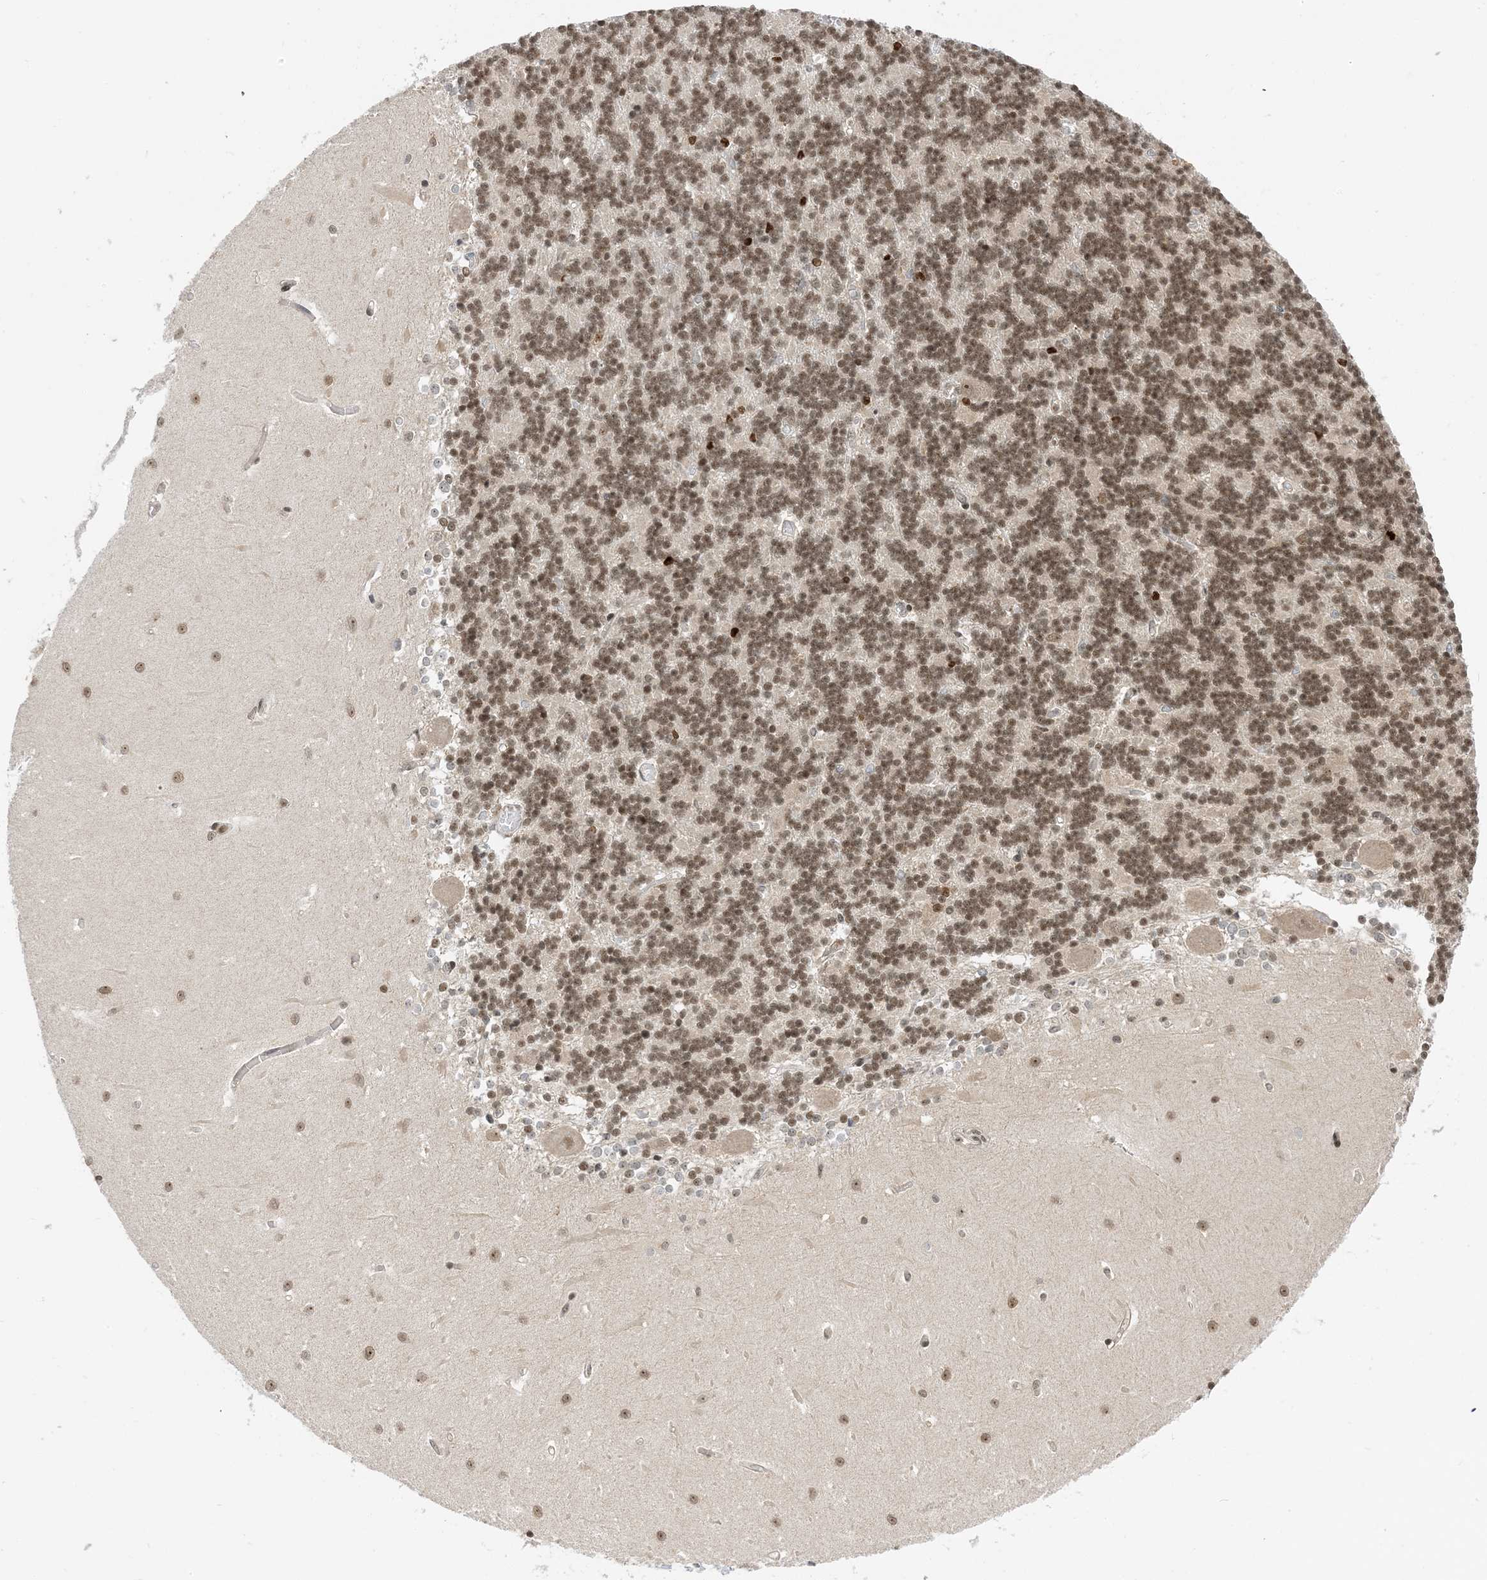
{"staining": {"intensity": "moderate", "quantity": ">75%", "location": "nuclear"}, "tissue": "cerebellum", "cell_type": "Cells in granular layer", "image_type": "normal", "snomed": [{"axis": "morphology", "description": "Normal tissue, NOS"}, {"axis": "topography", "description": "Cerebellum"}], "caption": "Protein analysis of benign cerebellum displays moderate nuclear expression in approximately >75% of cells in granular layer.", "gene": "ZNF740", "patient": {"sex": "male", "age": 37}}